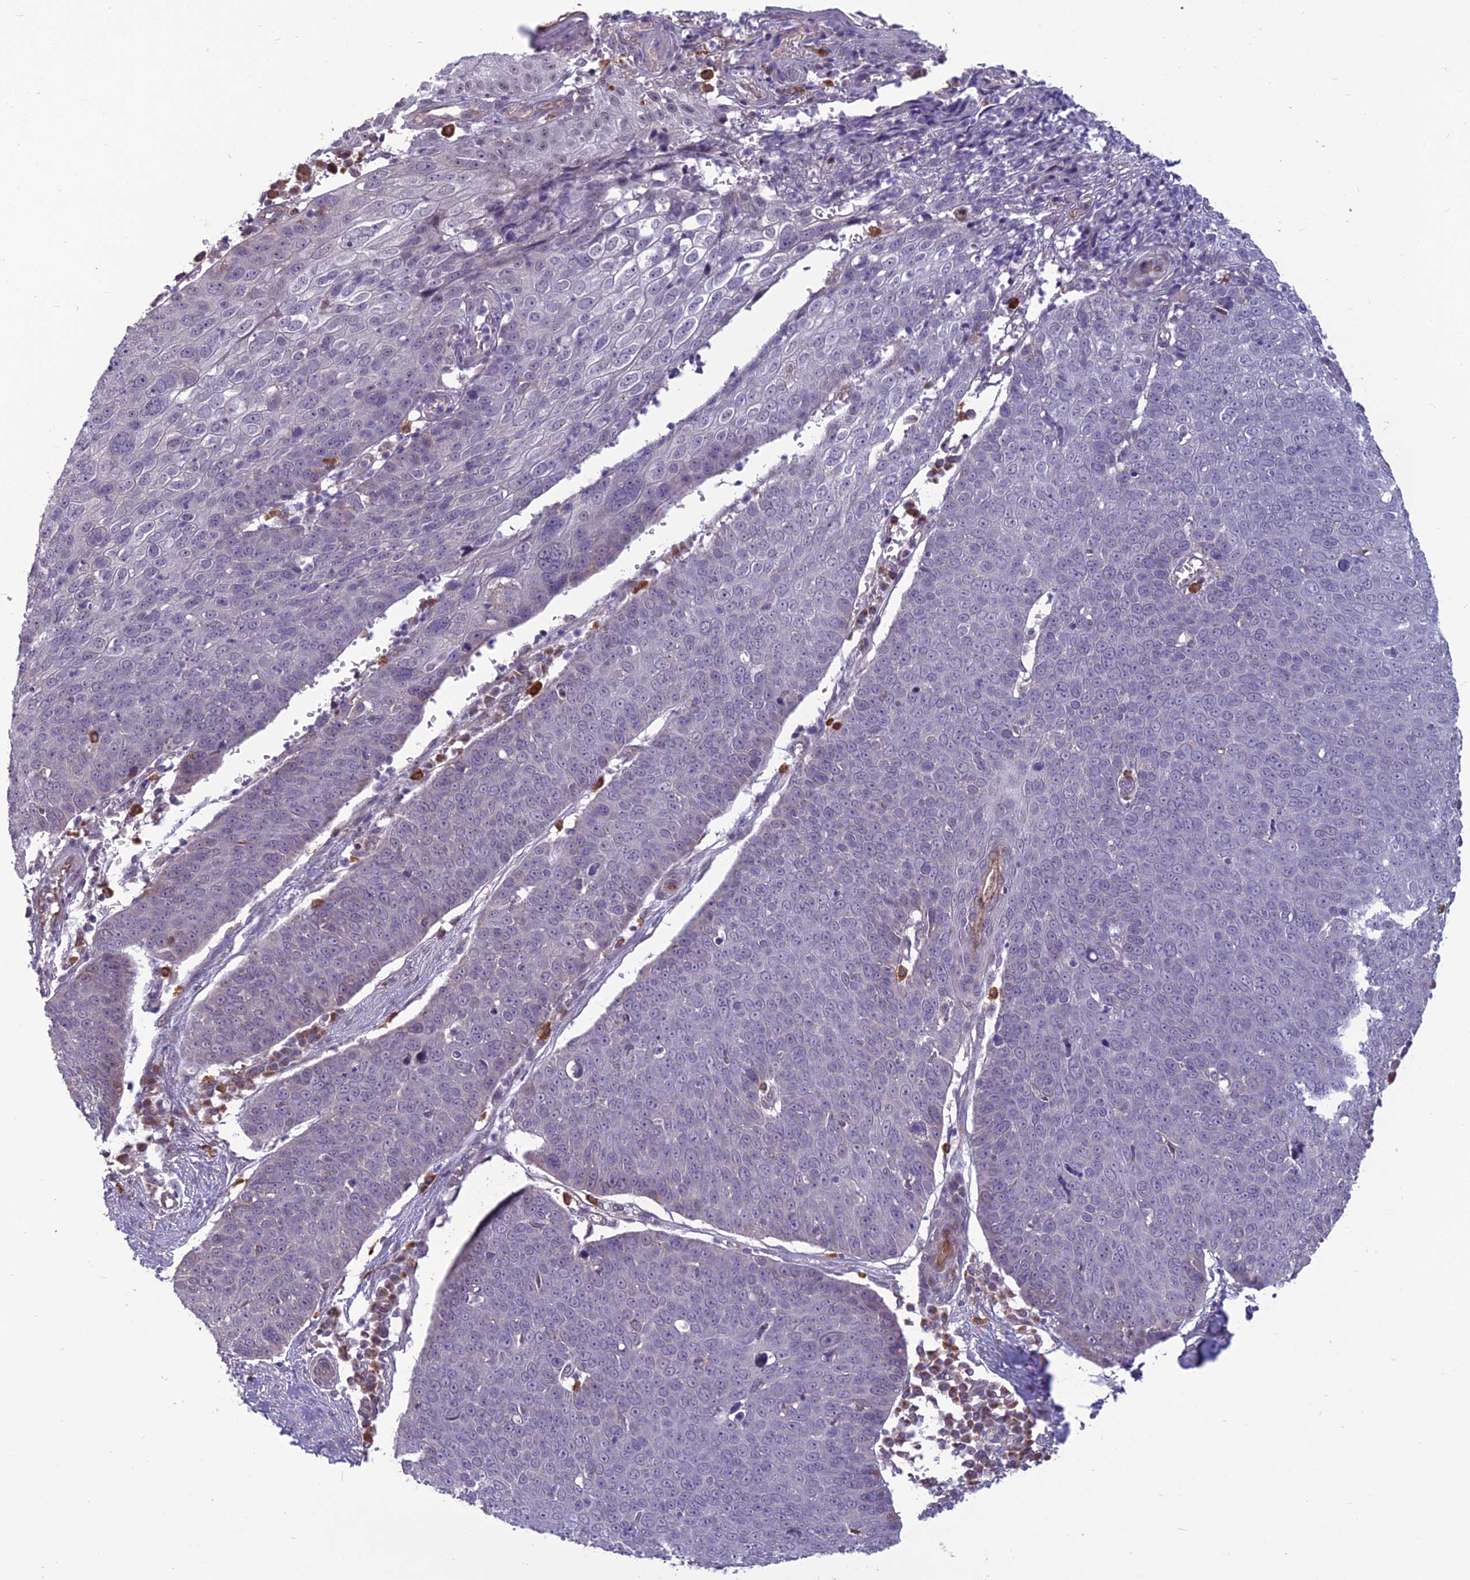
{"staining": {"intensity": "negative", "quantity": "none", "location": "none"}, "tissue": "skin cancer", "cell_type": "Tumor cells", "image_type": "cancer", "snomed": [{"axis": "morphology", "description": "Squamous cell carcinoma, NOS"}, {"axis": "topography", "description": "Skin"}], "caption": "This is a image of IHC staining of skin squamous cell carcinoma, which shows no positivity in tumor cells.", "gene": "FBRS", "patient": {"sex": "male", "age": 71}}